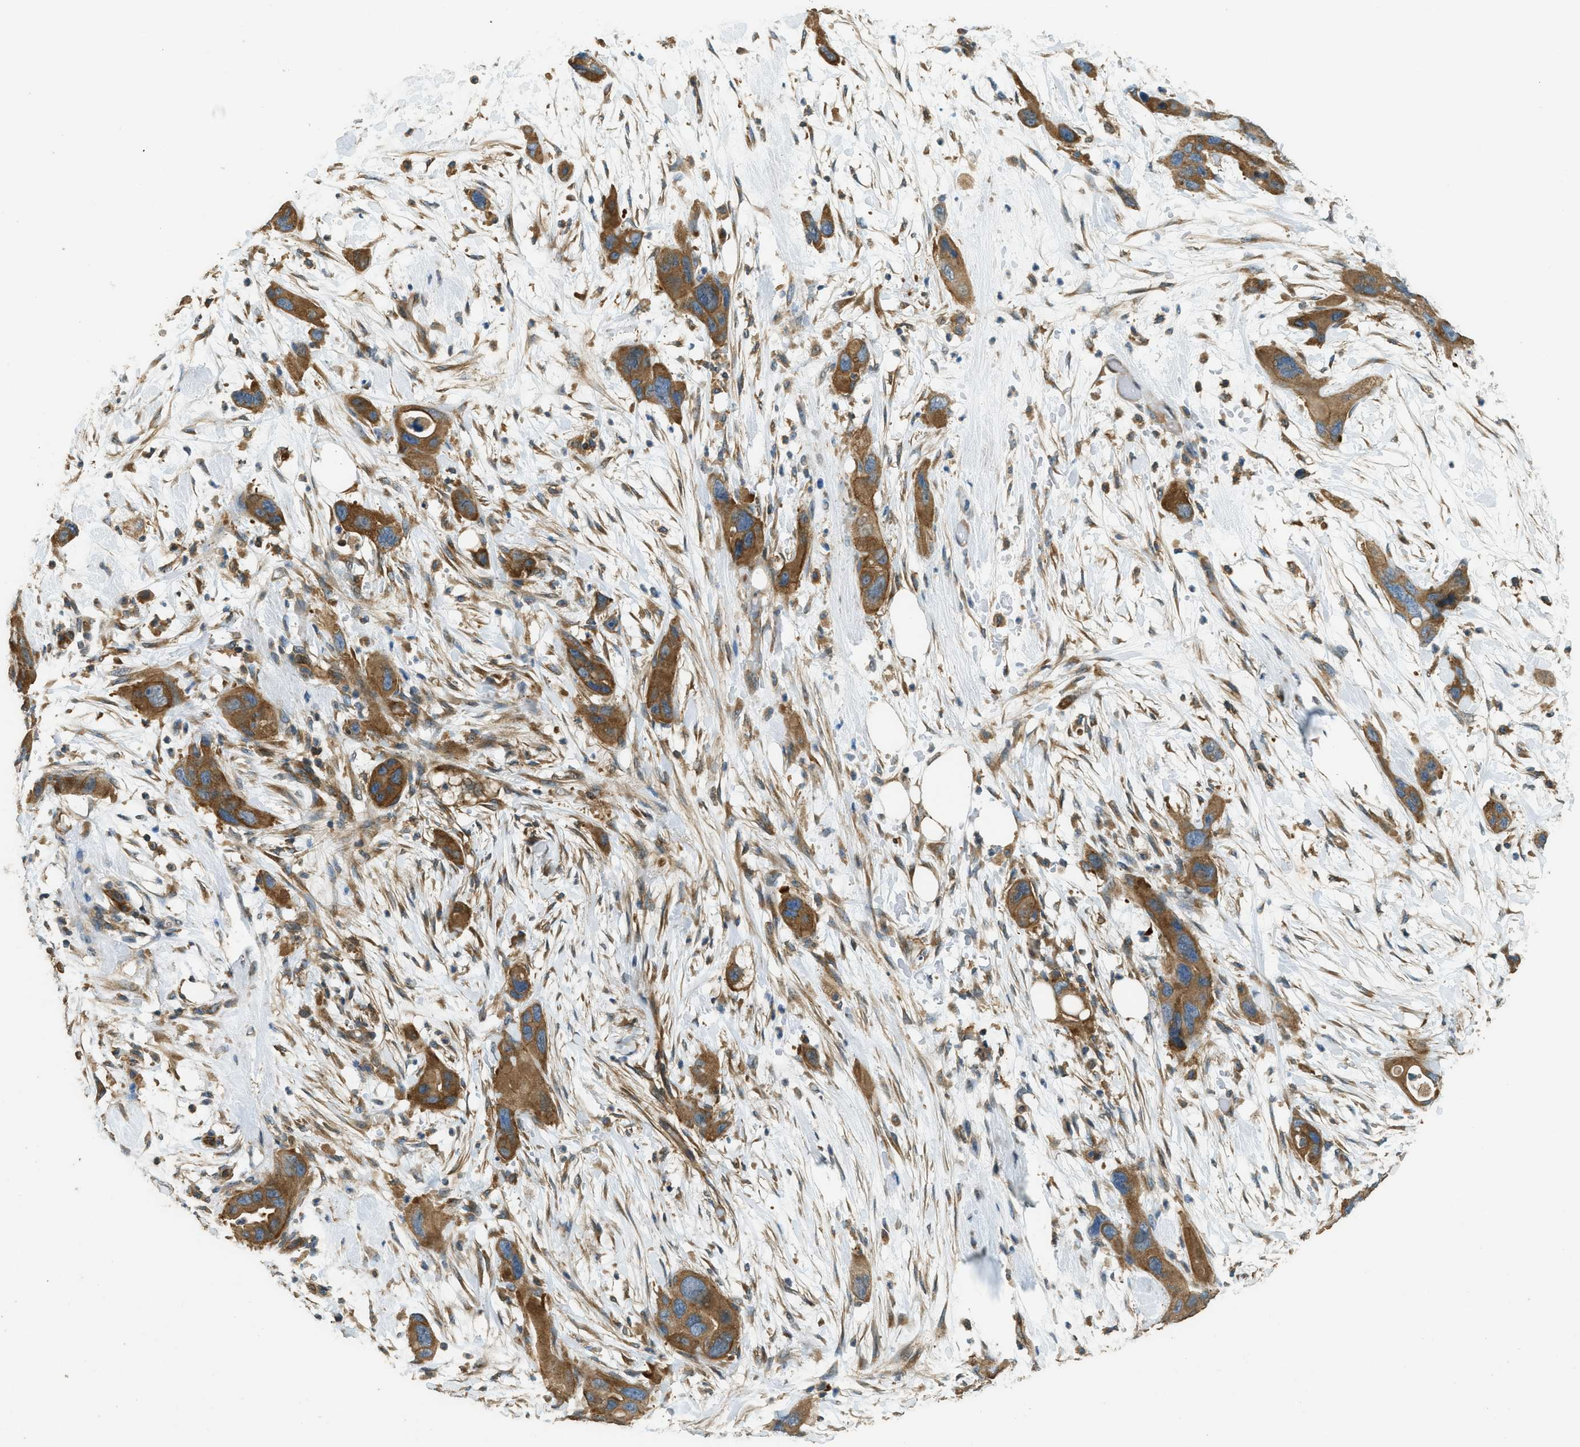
{"staining": {"intensity": "moderate", "quantity": ">75%", "location": "cytoplasmic/membranous"}, "tissue": "pancreatic cancer", "cell_type": "Tumor cells", "image_type": "cancer", "snomed": [{"axis": "morphology", "description": "Adenocarcinoma, NOS"}, {"axis": "topography", "description": "Pancreas"}], "caption": "This micrograph shows adenocarcinoma (pancreatic) stained with immunohistochemistry to label a protein in brown. The cytoplasmic/membranous of tumor cells show moderate positivity for the protein. Nuclei are counter-stained blue.", "gene": "MARS1", "patient": {"sex": "female", "age": 71}}